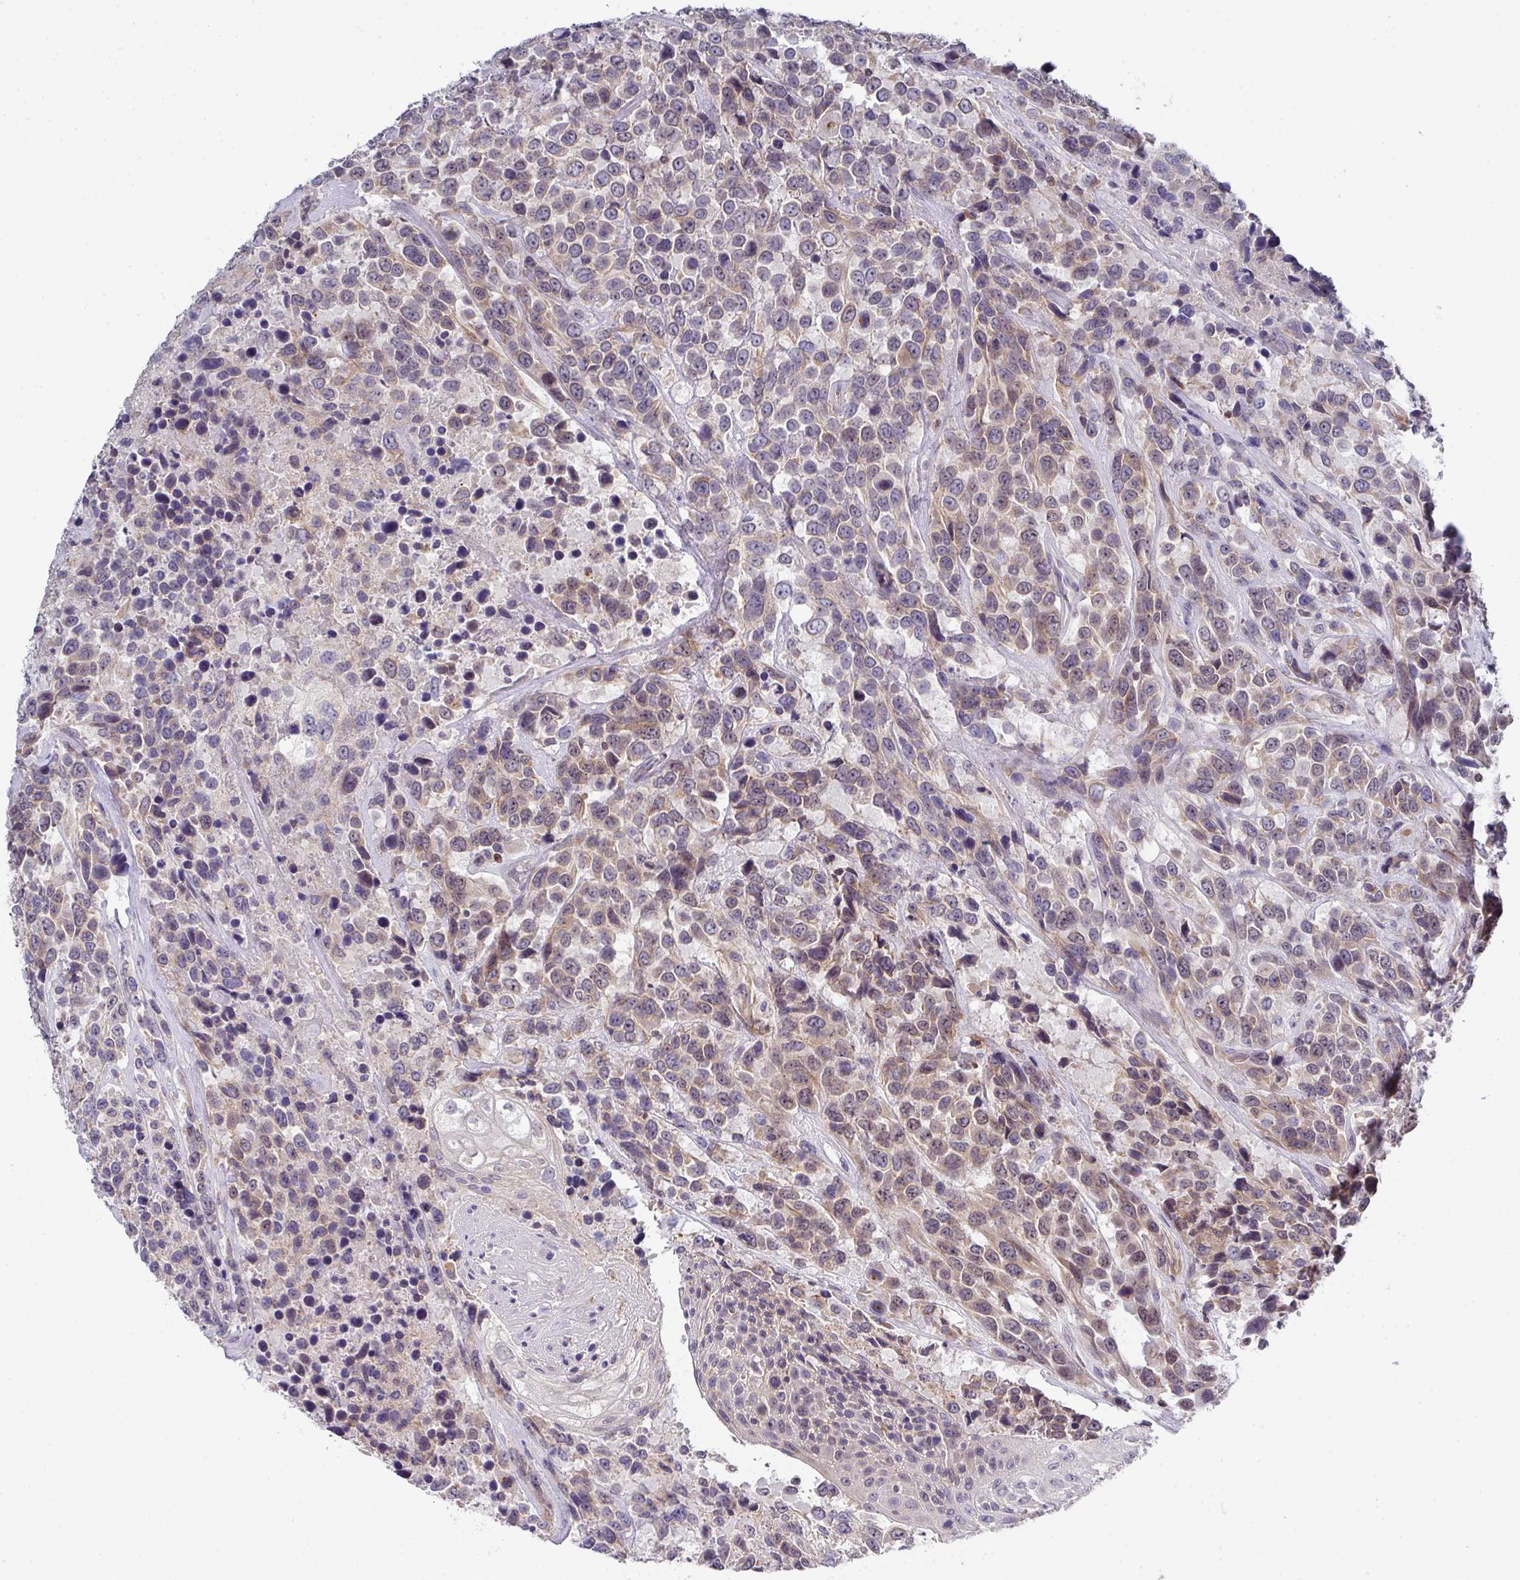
{"staining": {"intensity": "moderate", "quantity": ">75%", "location": "cytoplasmic/membranous,nuclear"}, "tissue": "urothelial cancer", "cell_type": "Tumor cells", "image_type": "cancer", "snomed": [{"axis": "morphology", "description": "Urothelial carcinoma, High grade"}, {"axis": "topography", "description": "Urinary bladder"}], "caption": "IHC image of urothelial cancer stained for a protein (brown), which demonstrates medium levels of moderate cytoplasmic/membranous and nuclear staining in about >75% of tumor cells.", "gene": "DCAF12L2", "patient": {"sex": "female", "age": 70}}